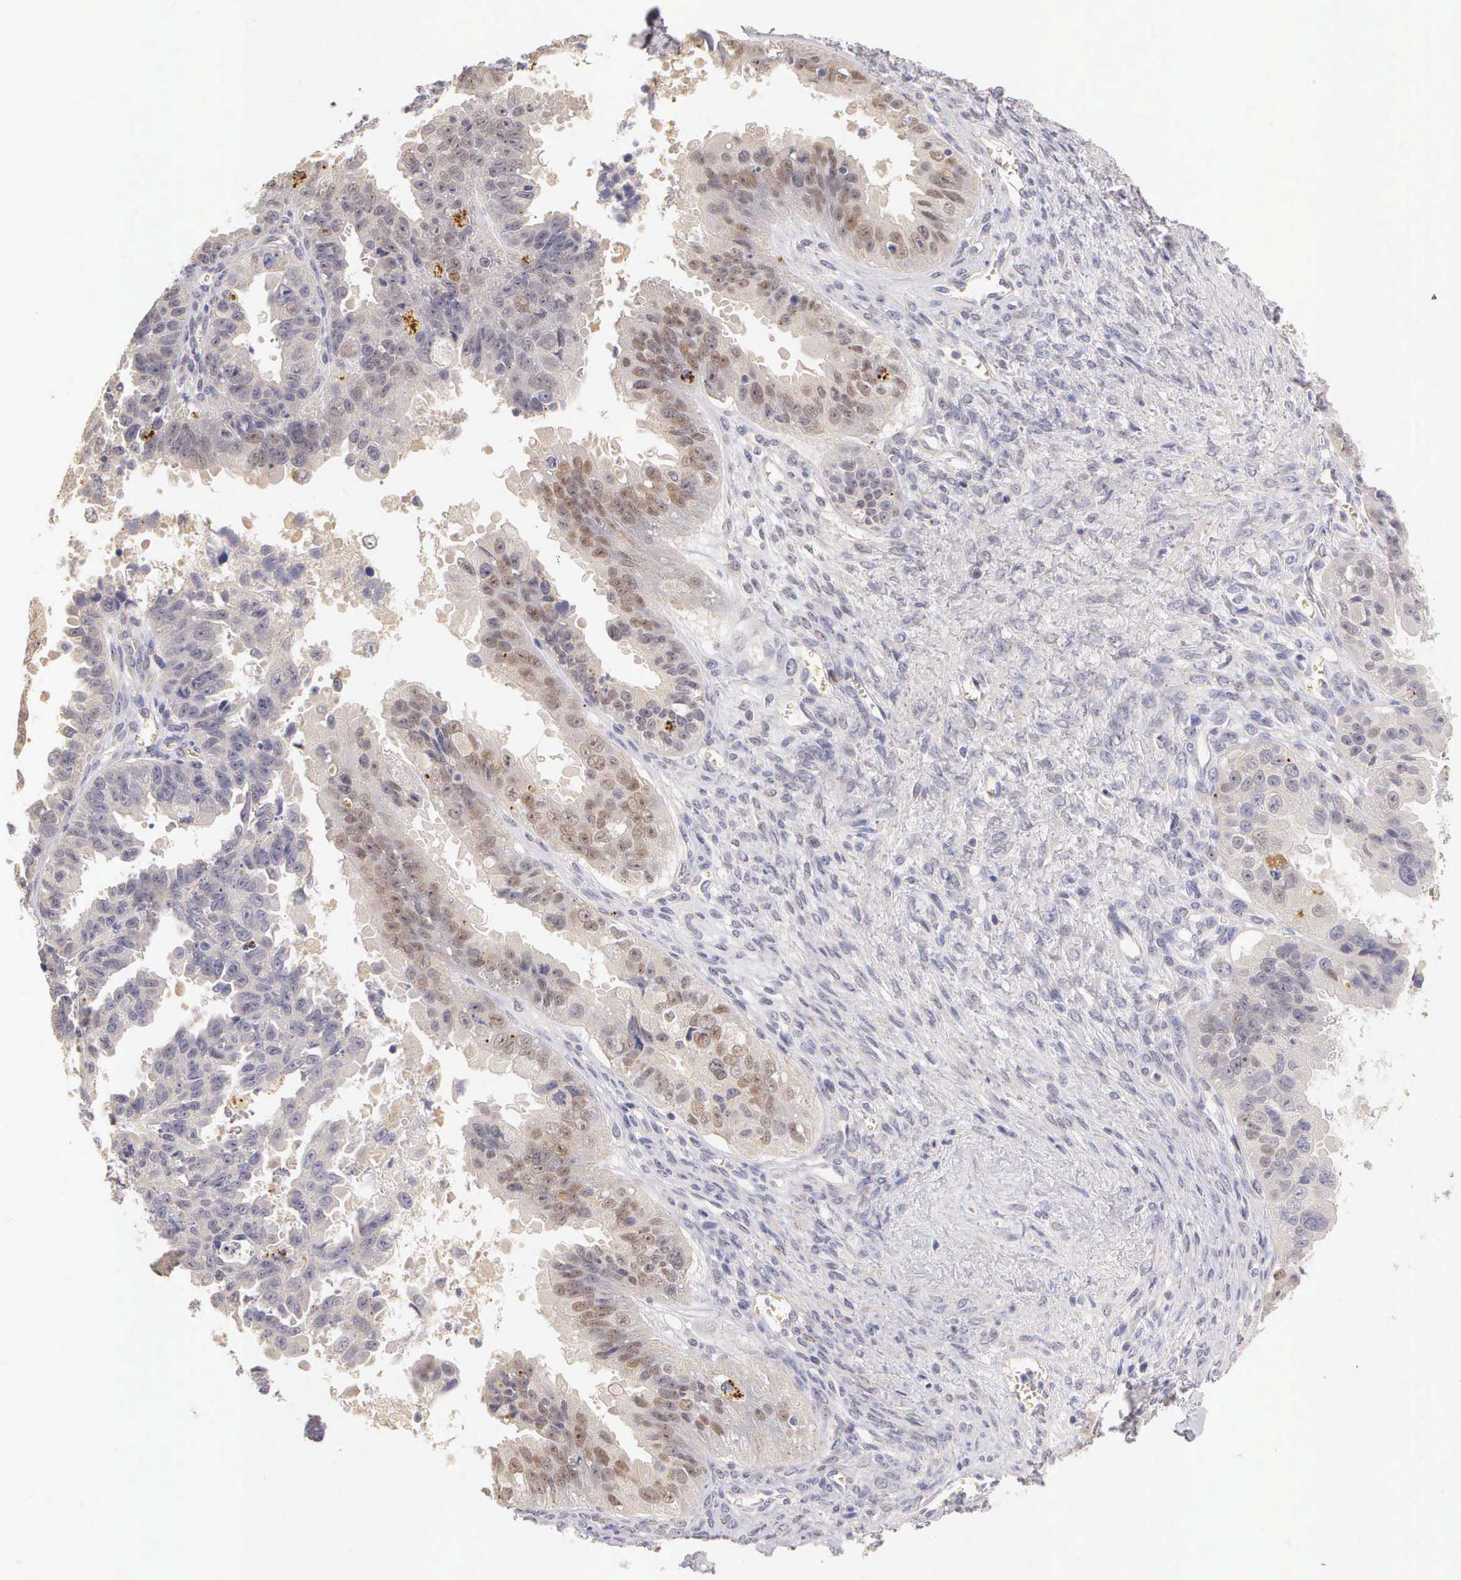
{"staining": {"intensity": "weak", "quantity": "25%-75%", "location": "nuclear"}, "tissue": "ovarian cancer", "cell_type": "Tumor cells", "image_type": "cancer", "snomed": [{"axis": "morphology", "description": "Carcinoma, endometroid"}, {"axis": "topography", "description": "Ovary"}], "caption": "Protein staining of endometroid carcinoma (ovarian) tissue reveals weak nuclear expression in approximately 25%-75% of tumor cells. Nuclei are stained in blue.", "gene": "ESR1", "patient": {"sex": "female", "age": 85}}